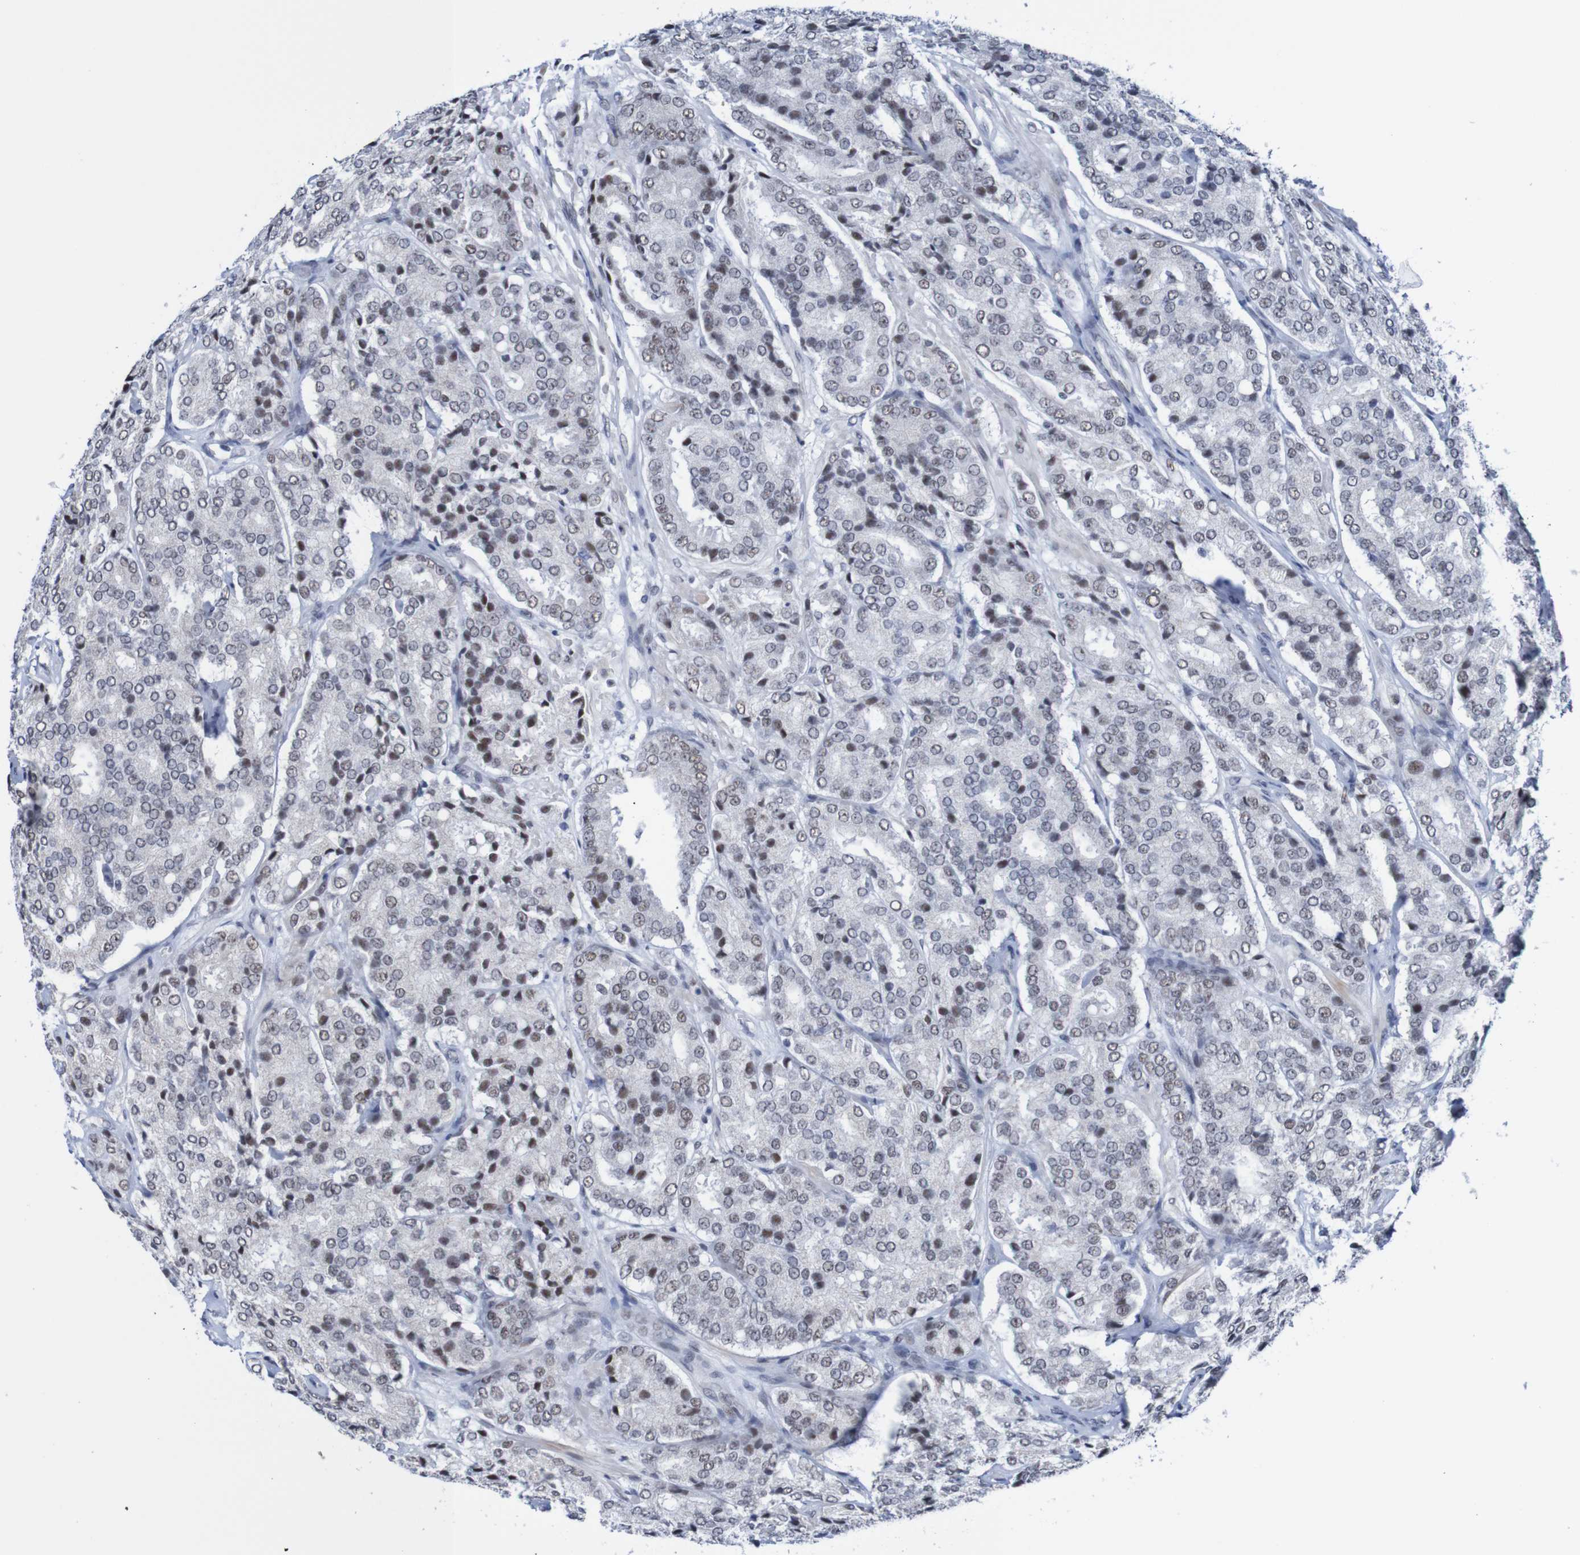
{"staining": {"intensity": "moderate", "quantity": "<25%", "location": "nuclear"}, "tissue": "prostate cancer", "cell_type": "Tumor cells", "image_type": "cancer", "snomed": [{"axis": "morphology", "description": "Adenocarcinoma, High grade"}, {"axis": "topography", "description": "Prostate"}], "caption": "Prostate cancer (high-grade adenocarcinoma) stained with a protein marker displays moderate staining in tumor cells.", "gene": "CDC5L", "patient": {"sex": "male", "age": 65}}